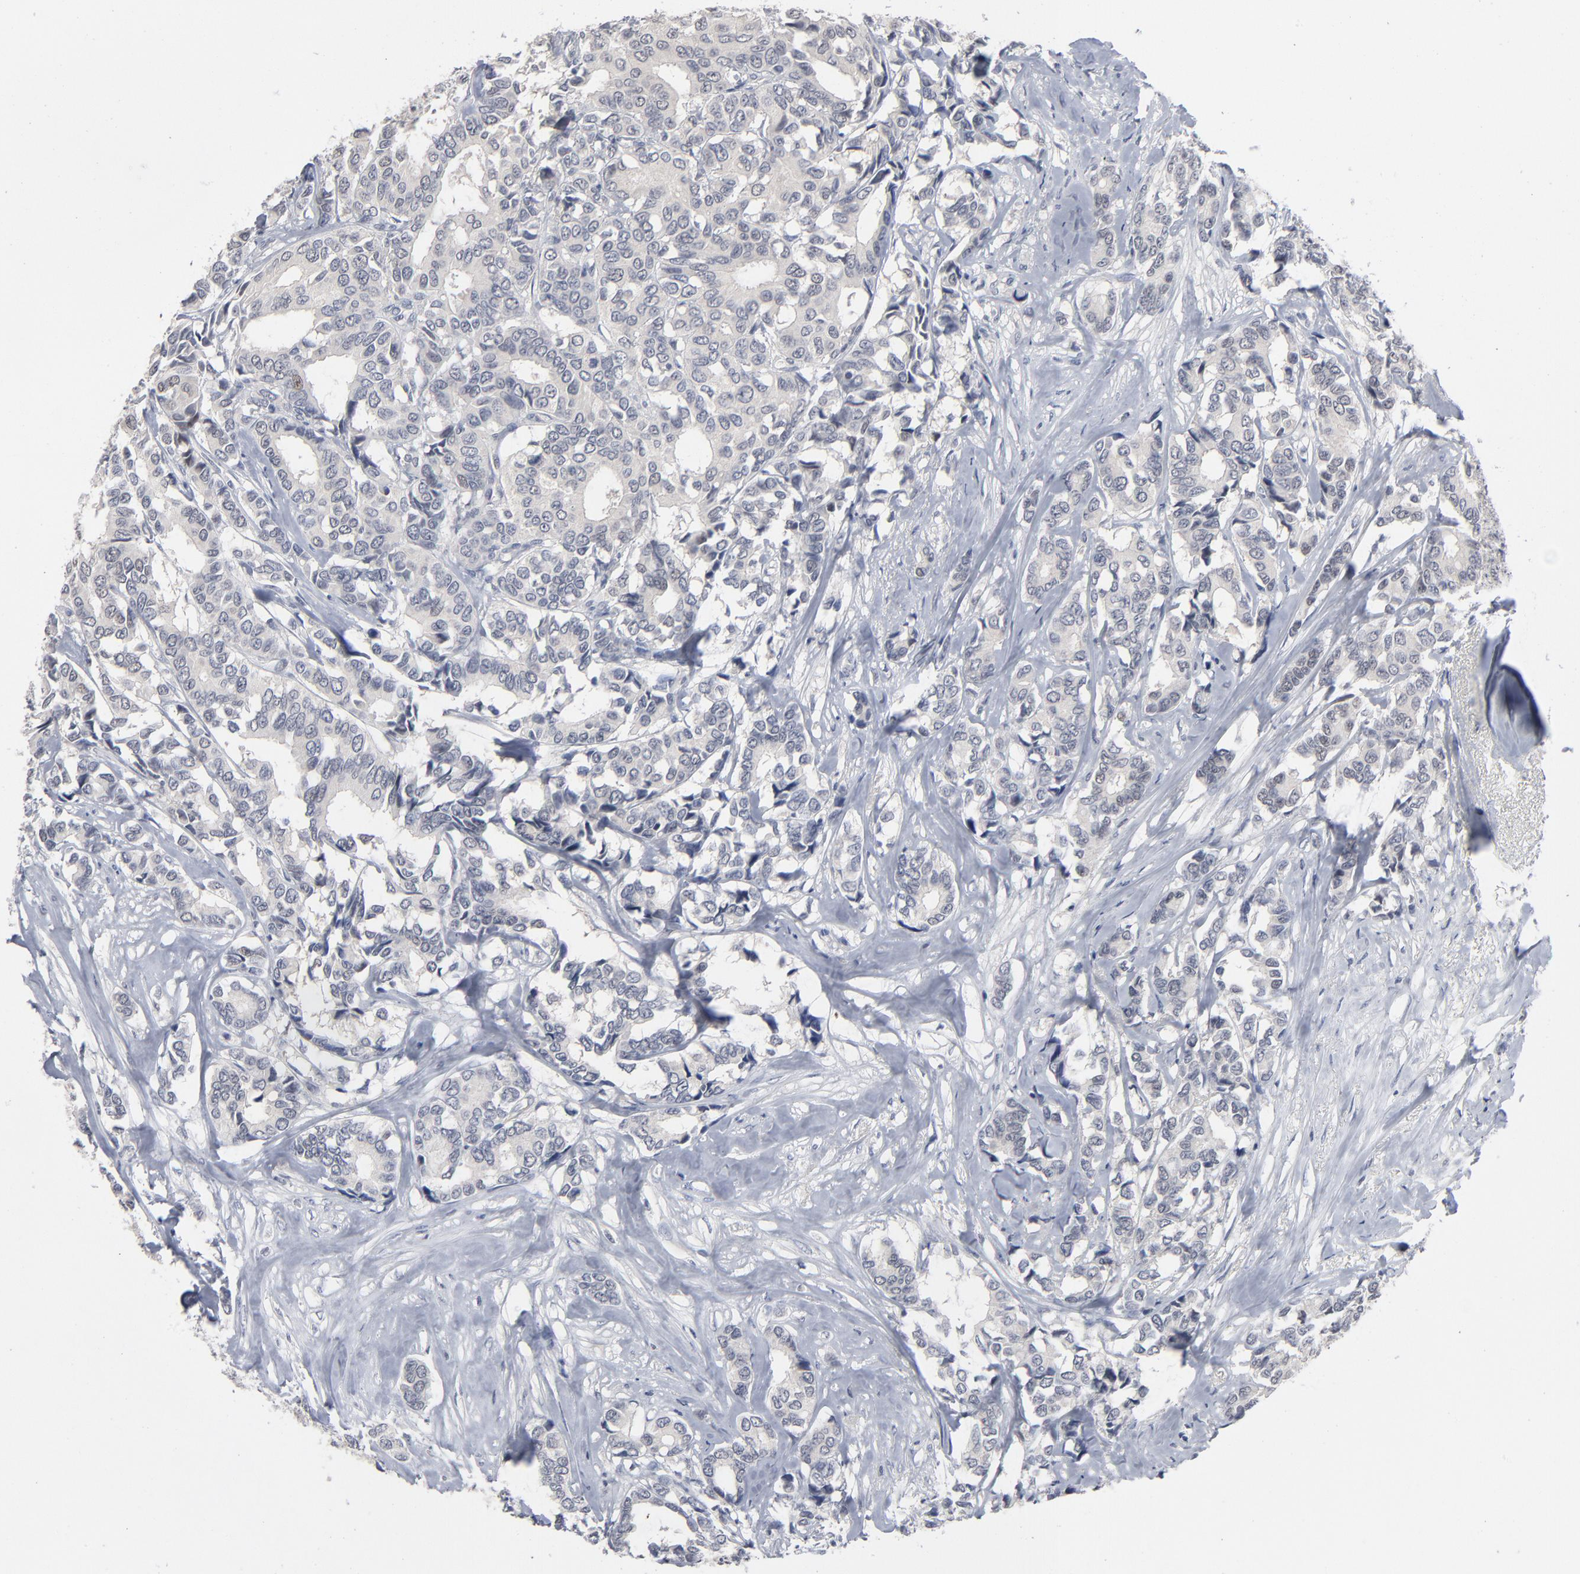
{"staining": {"intensity": "negative", "quantity": "none", "location": "none"}, "tissue": "breast cancer", "cell_type": "Tumor cells", "image_type": "cancer", "snomed": [{"axis": "morphology", "description": "Duct carcinoma"}, {"axis": "topography", "description": "Breast"}], "caption": "Immunohistochemical staining of human breast cancer (invasive ductal carcinoma) exhibits no significant staining in tumor cells.", "gene": "FOXN2", "patient": {"sex": "female", "age": 87}}